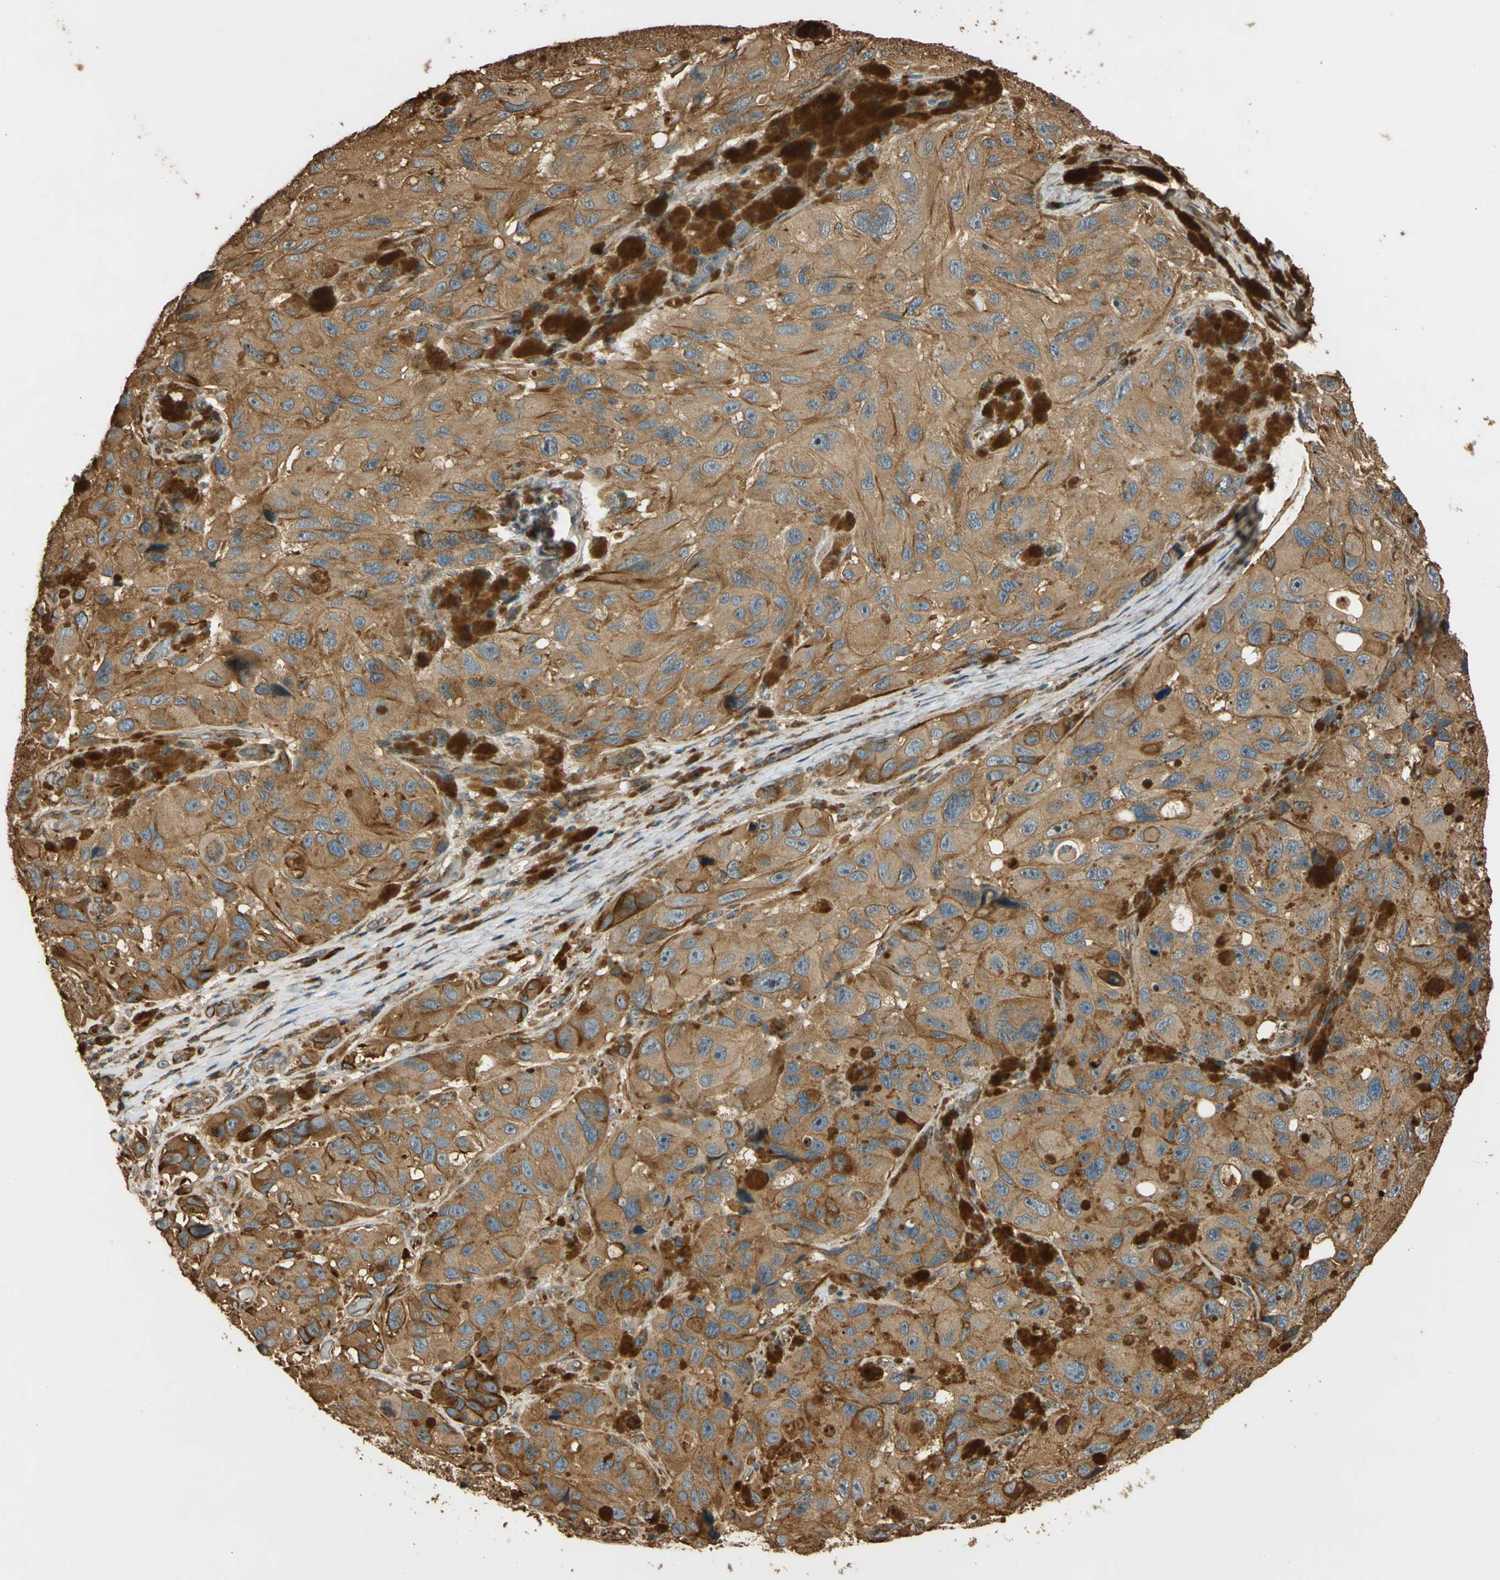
{"staining": {"intensity": "moderate", "quantity": ">75%", "location": "cytoplasmic/membranous"}, "tissue": "melanoma", "cell_type": "Tumor cells", "image_type": "cancer", "snomed": [{"axis": "morphology", "description": "Malignant melanoma, NOS"}, {"axis": "topography", "description": "Skin"}], "caption": "Moderate cytoplasmic/membranous staining is present in about >75% of tumor cells in malignant melanoma.", "gene": "MGRN1", "patient": {"sex": "female", "age": 73}}